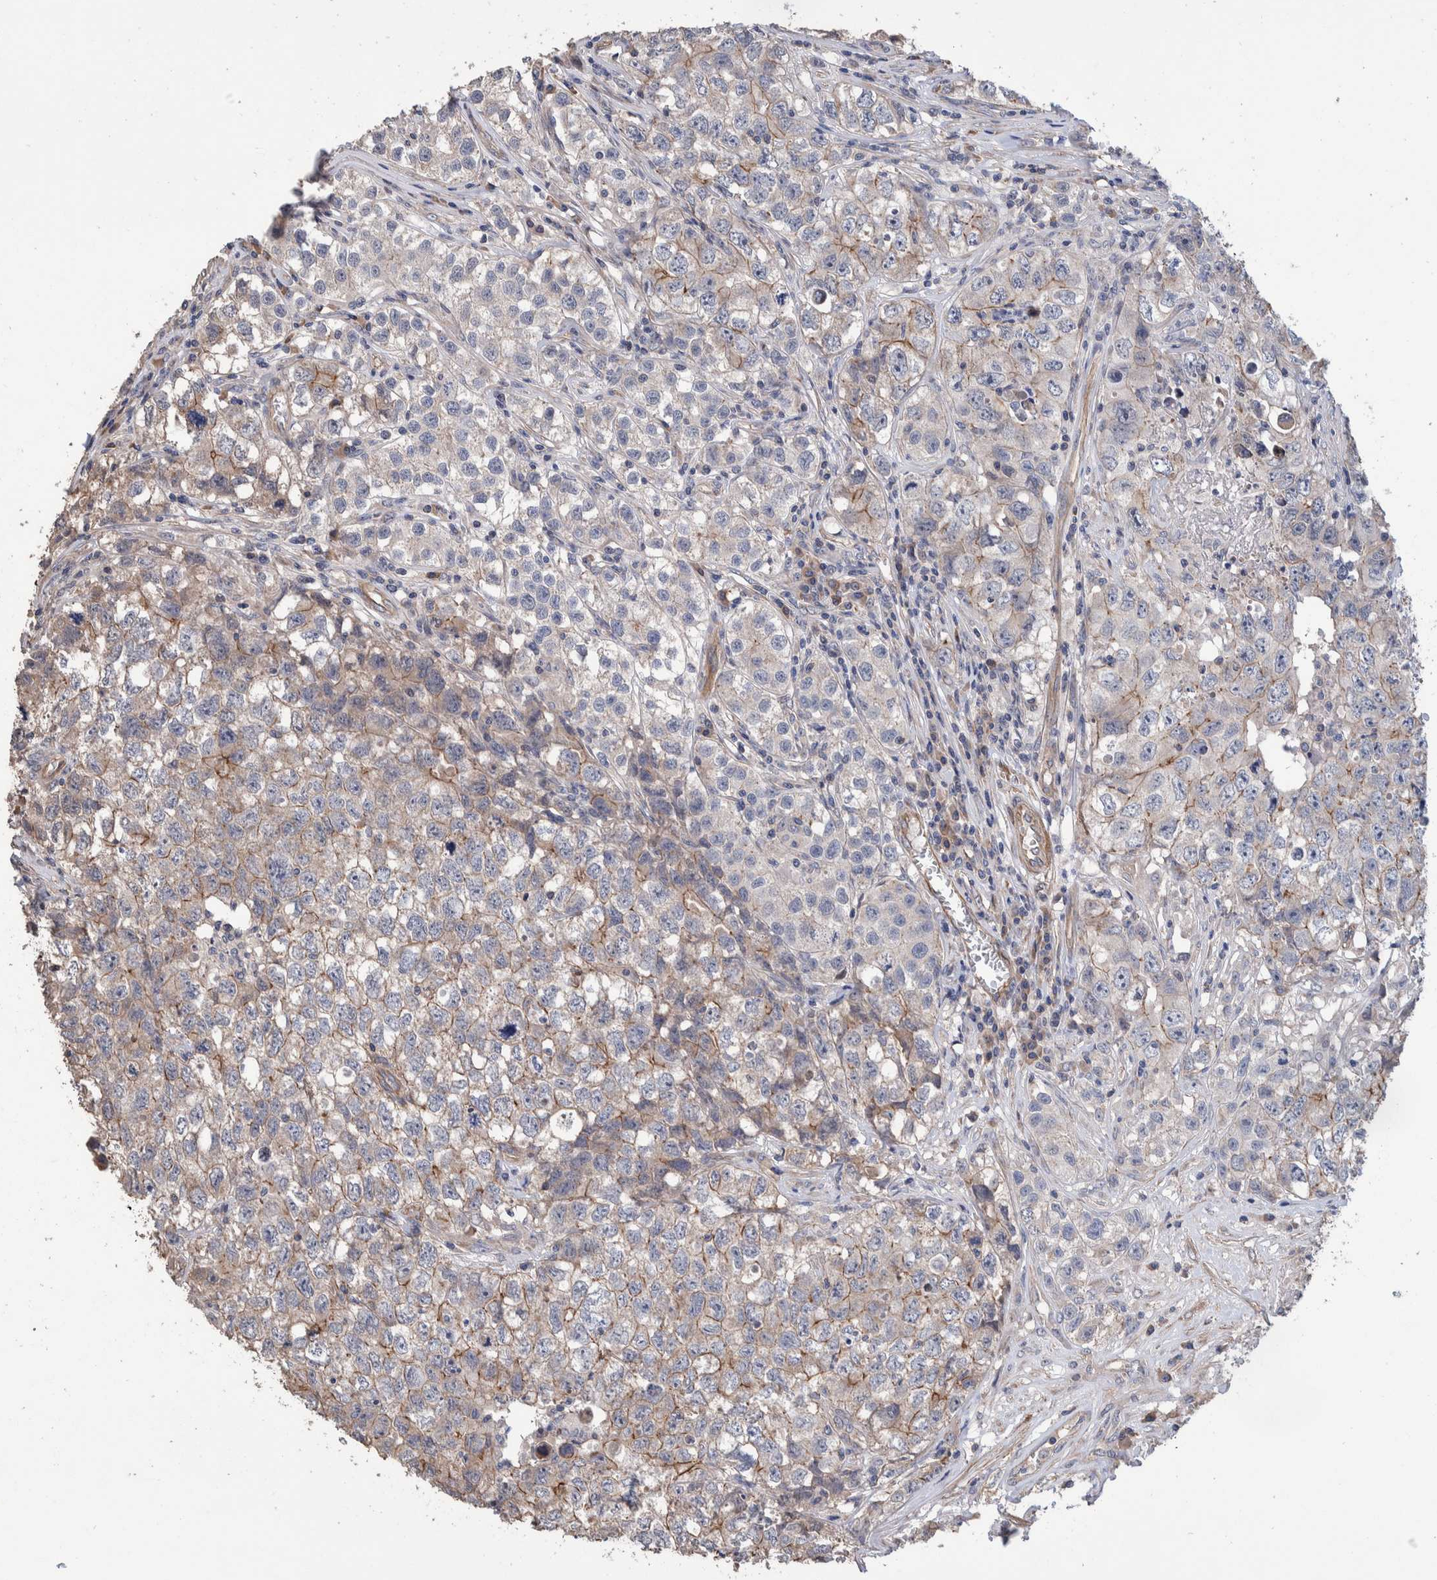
{"staining": {"intensity": "negative", "quantity": "none", "location": "none"}, "tissue": "testis cancer", "cell_type": "Tumor cells", "image_type": "cancer", "snomed": [{"axis": "morphology", "description": "Seminoma, NOS"}, {"axis": "morphology", "description": "Carcinoma, Embryonal, NOS"}, {"axis": "topography", "description": "Testis"}], "caption": "Immunohistochemistry (IHC) histopathology image of neoplastic tissue: testis cancer (seminoma) stained with DAB (3,3'-diaminobenzidine) reveals no significant protein expression in tumor cells.", "gene": "SLC45A4", "patient": {"sex": "male", "age": 43}}